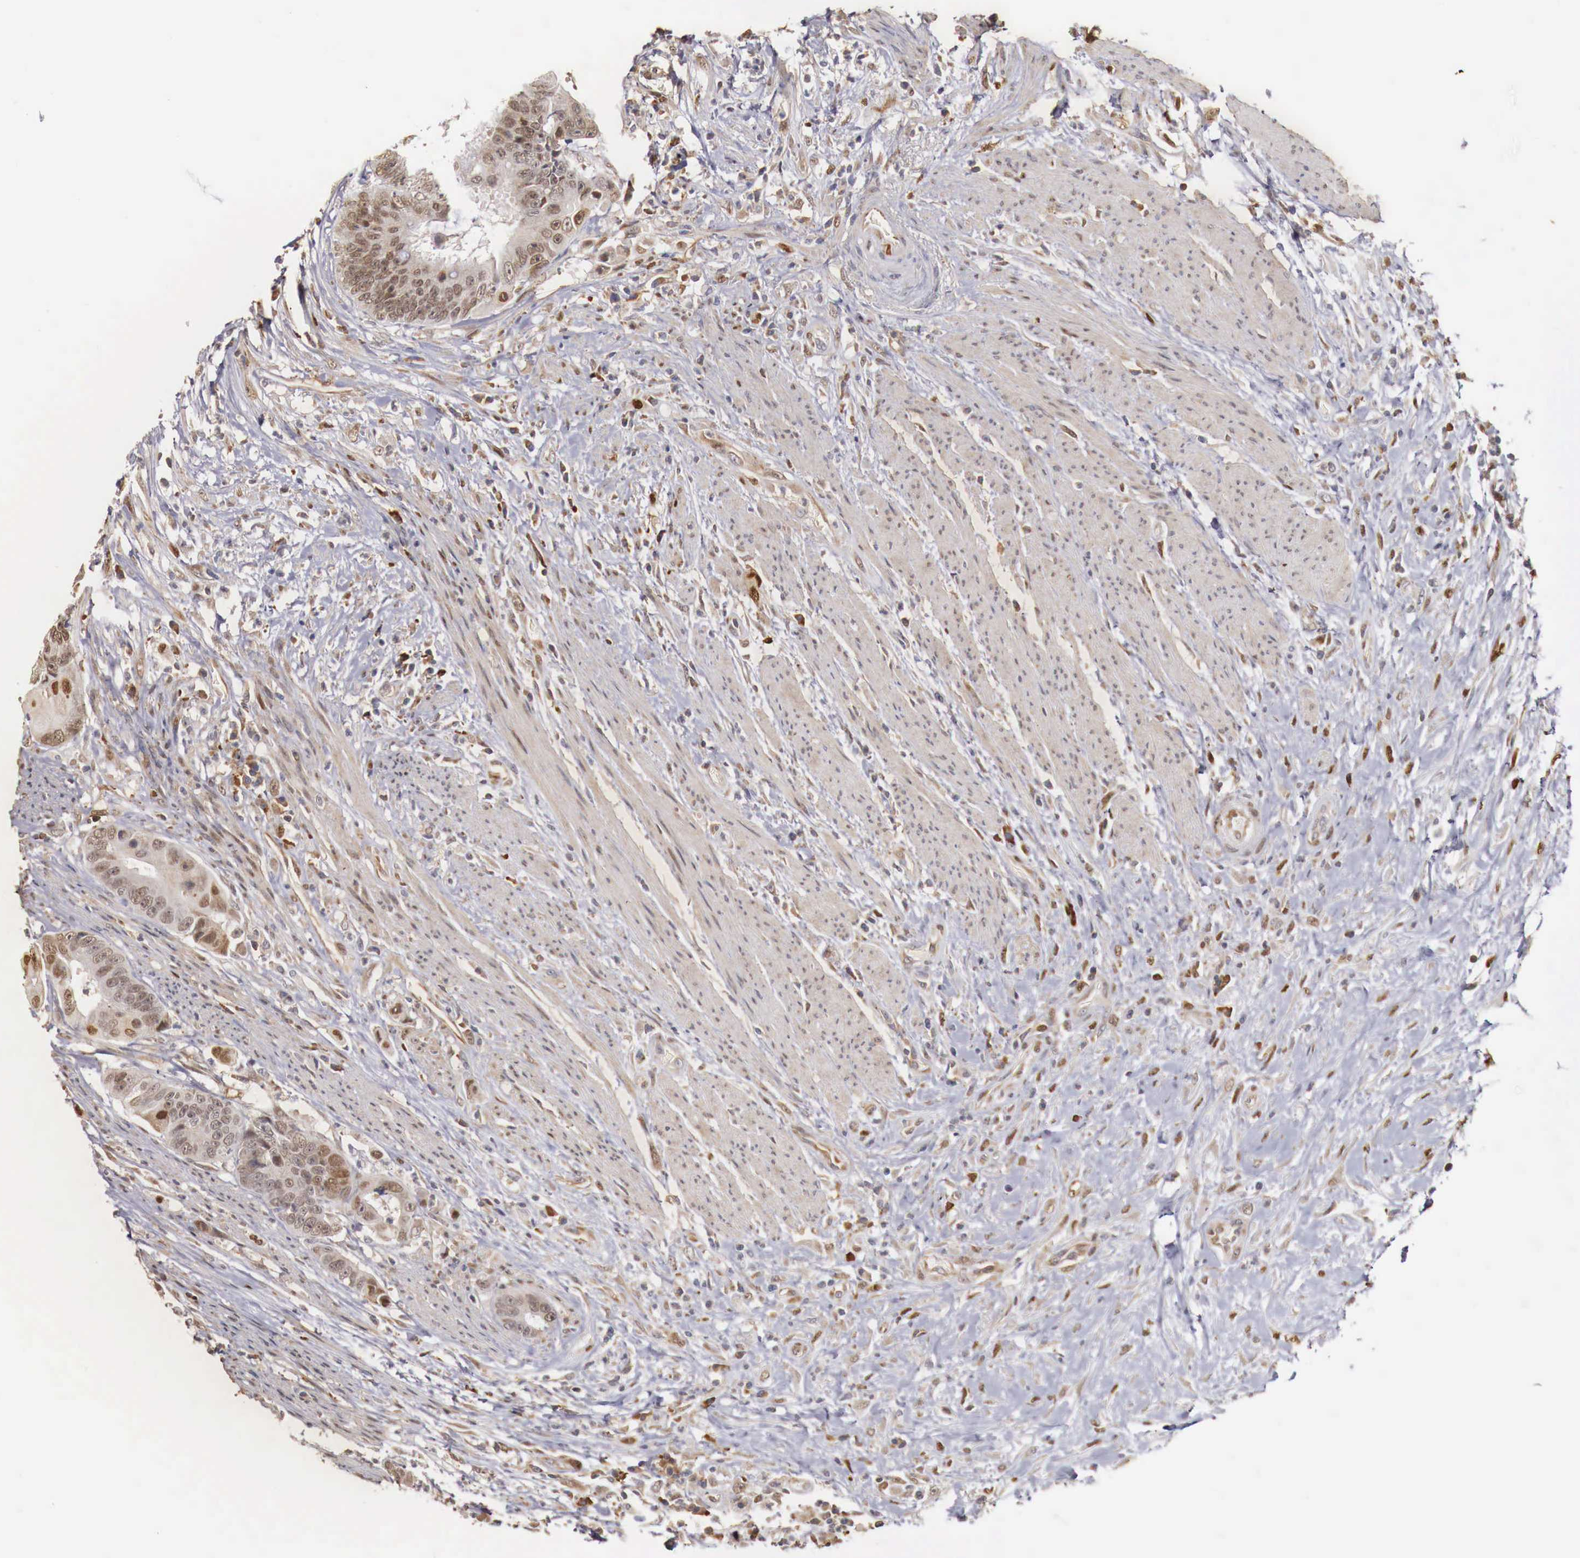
{"staining": {"intensity": "moderate", "quantity": "25%-75%", "location": "nuclear"}, "tissue": "colorectal cancer", "cell_type": "Tumor cells", "image_type": "cancer", "snomed": [{"axis": "morphology", "description": "Adenocarcinoma, NOS"}, {"axis": "topography", "description": "Rectum"}], "caption": "The histopathology image exhibits a brown stain indicating the presence of a protein in the nuclear of tumor cells in colorectal cancer (adenocarcinoma).", "gene": "KHDRBS2", "patient": {"sex": "female", "age": 65}}